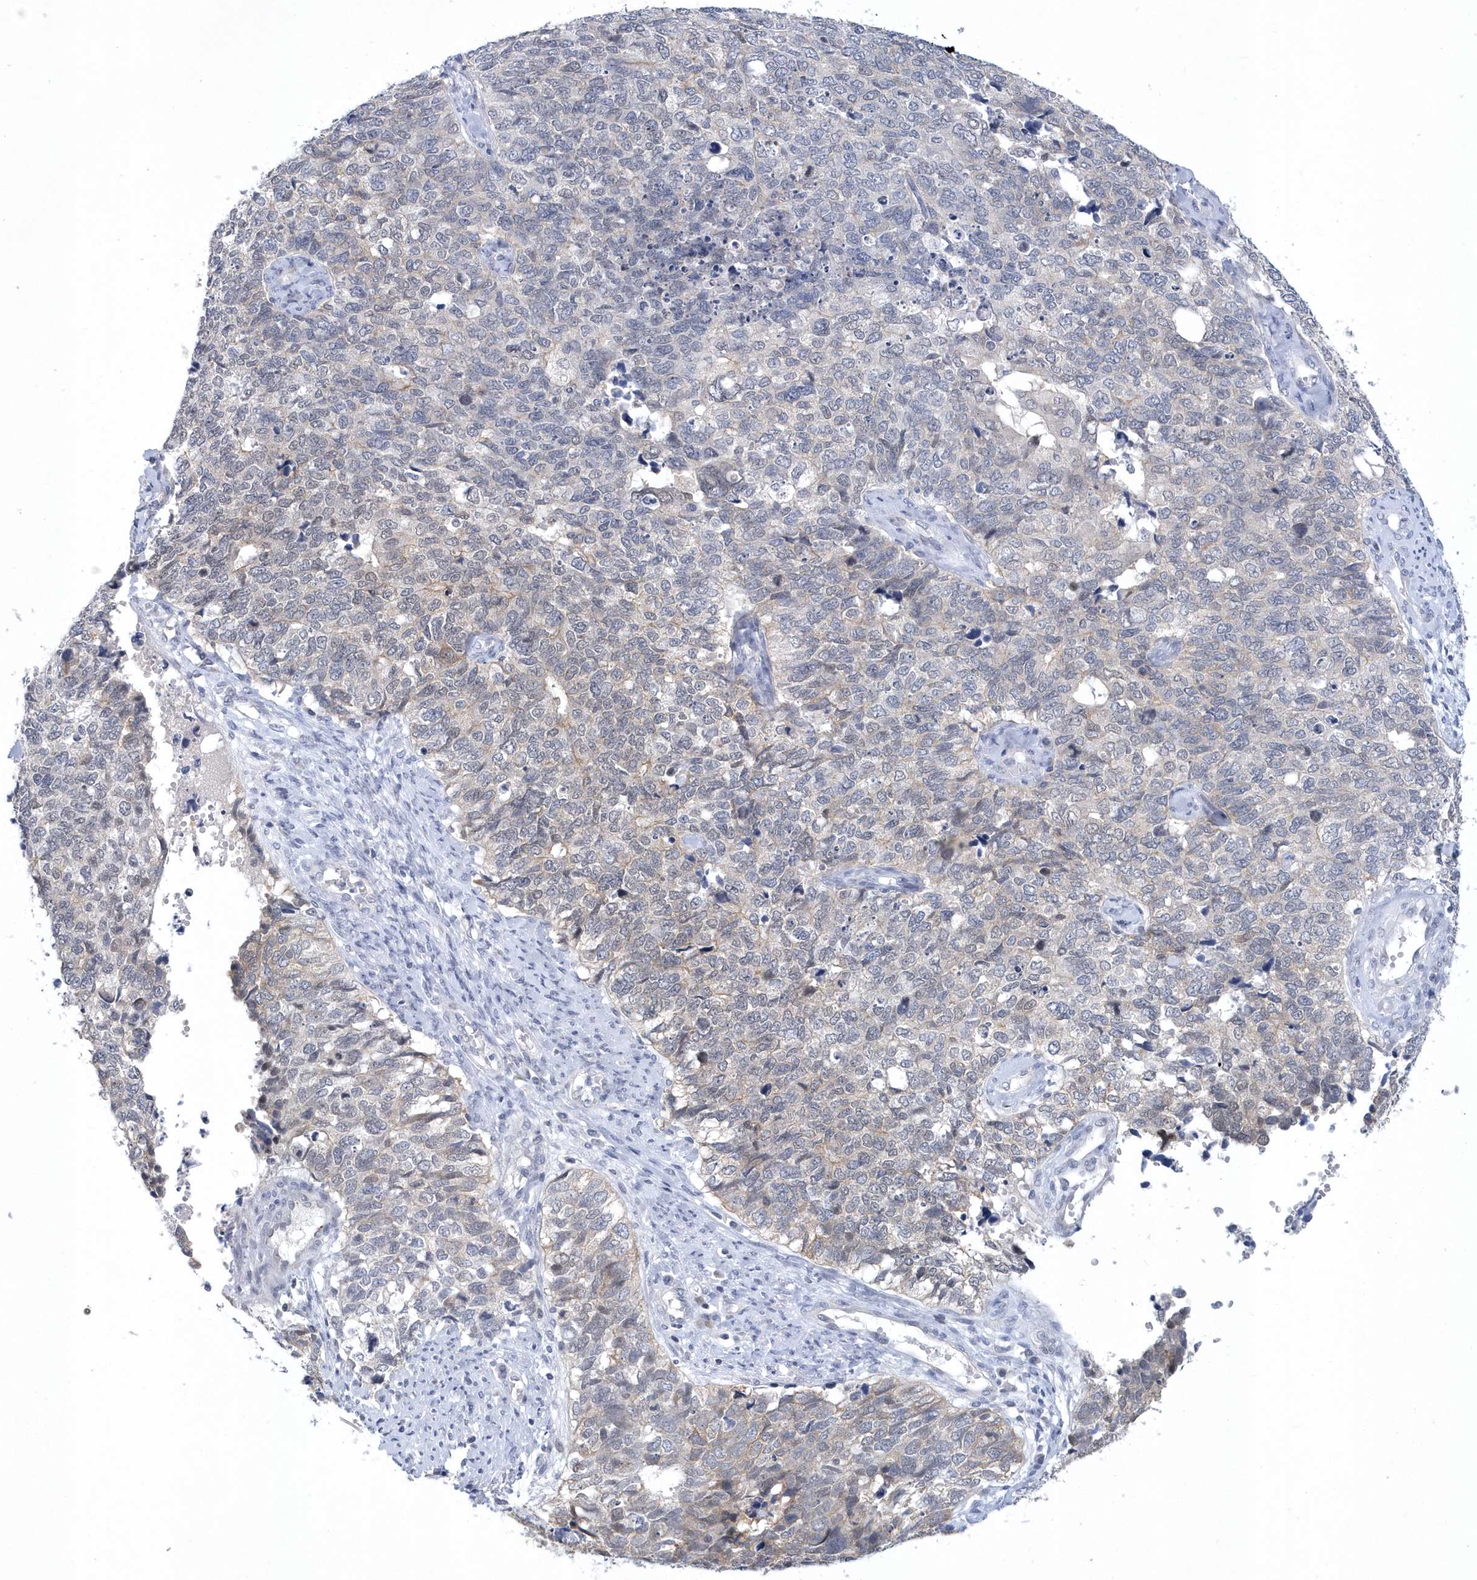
{"staining": {"intensity": "weak", "quantity": "<25%", "location": "cytoplasmic/membranous"}, "tissue": "cervical cancer", "cell_type": "Tumor cells", "image_type": "cancer", "snomed": [{"axis": "morphology", "description": "Squamous cell carcinoma, NOS"}, {"axis": "topography", "description": "Cervix"}], "caption": "There is no significant positivity in tumor cells of cervical cancer.", "gene": "SRGAP3", "patient": {"sex": "female", "age": 63}}